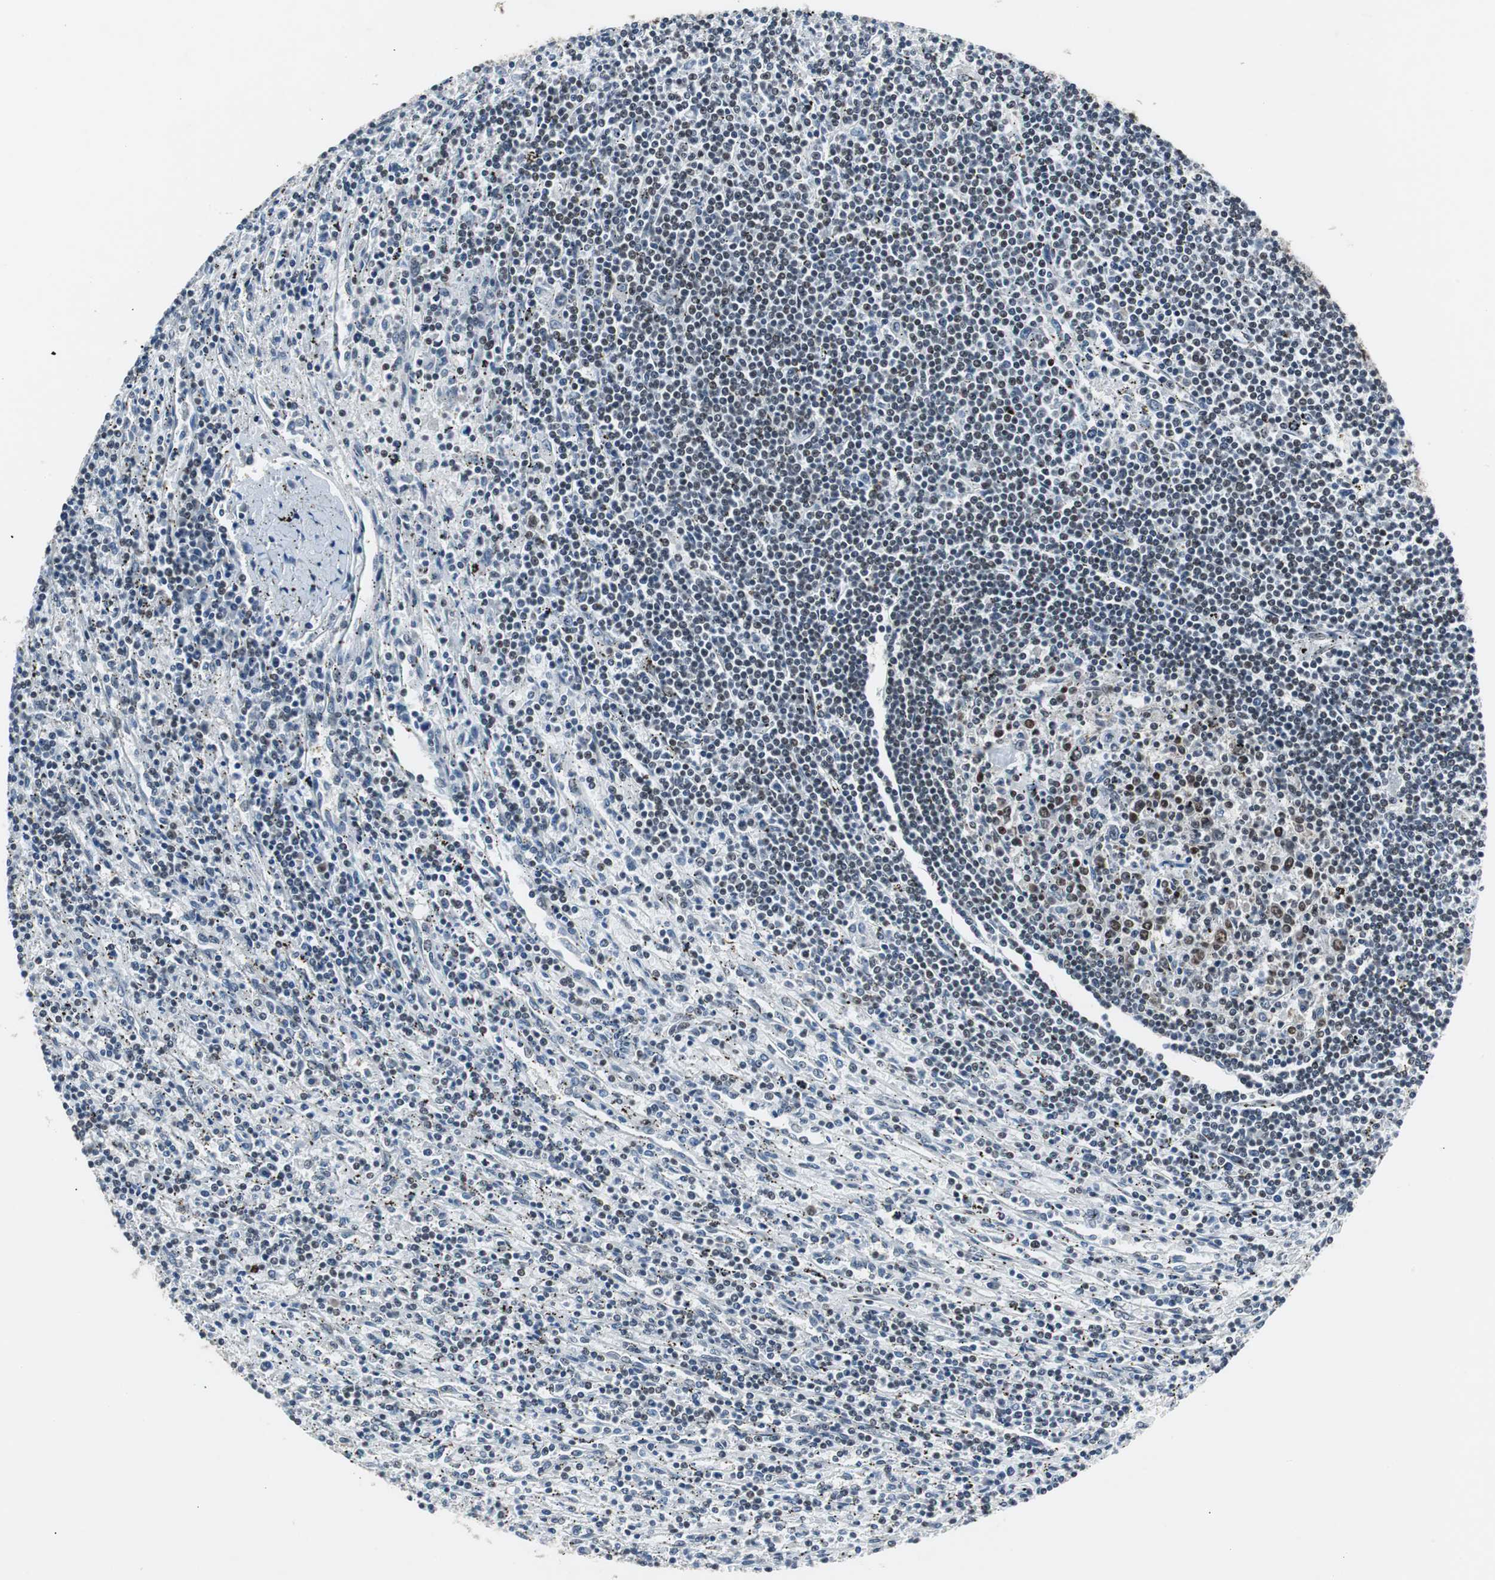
{"staining": {"intensity": "weak", "quantity": "25%-75%", "location": "nuclear"}, "tissue": "lymphoma", "cell_type": "Tumor cells", "image_type": "cancer", "snomed": [{"axis": "morphology", "description": "Malignant lymphoma, non-Hodgkin's type, Low grade"}, {"axis": "topography", "description": "Spleen"}], "caption": "The immunohistochemical stain labels weak nuclear staining in tumor cells of lymphoma tissue. Nuclei are stained in blue.", "gene": "ZHX2", "patient": {"sex": "male", "age": 76}}